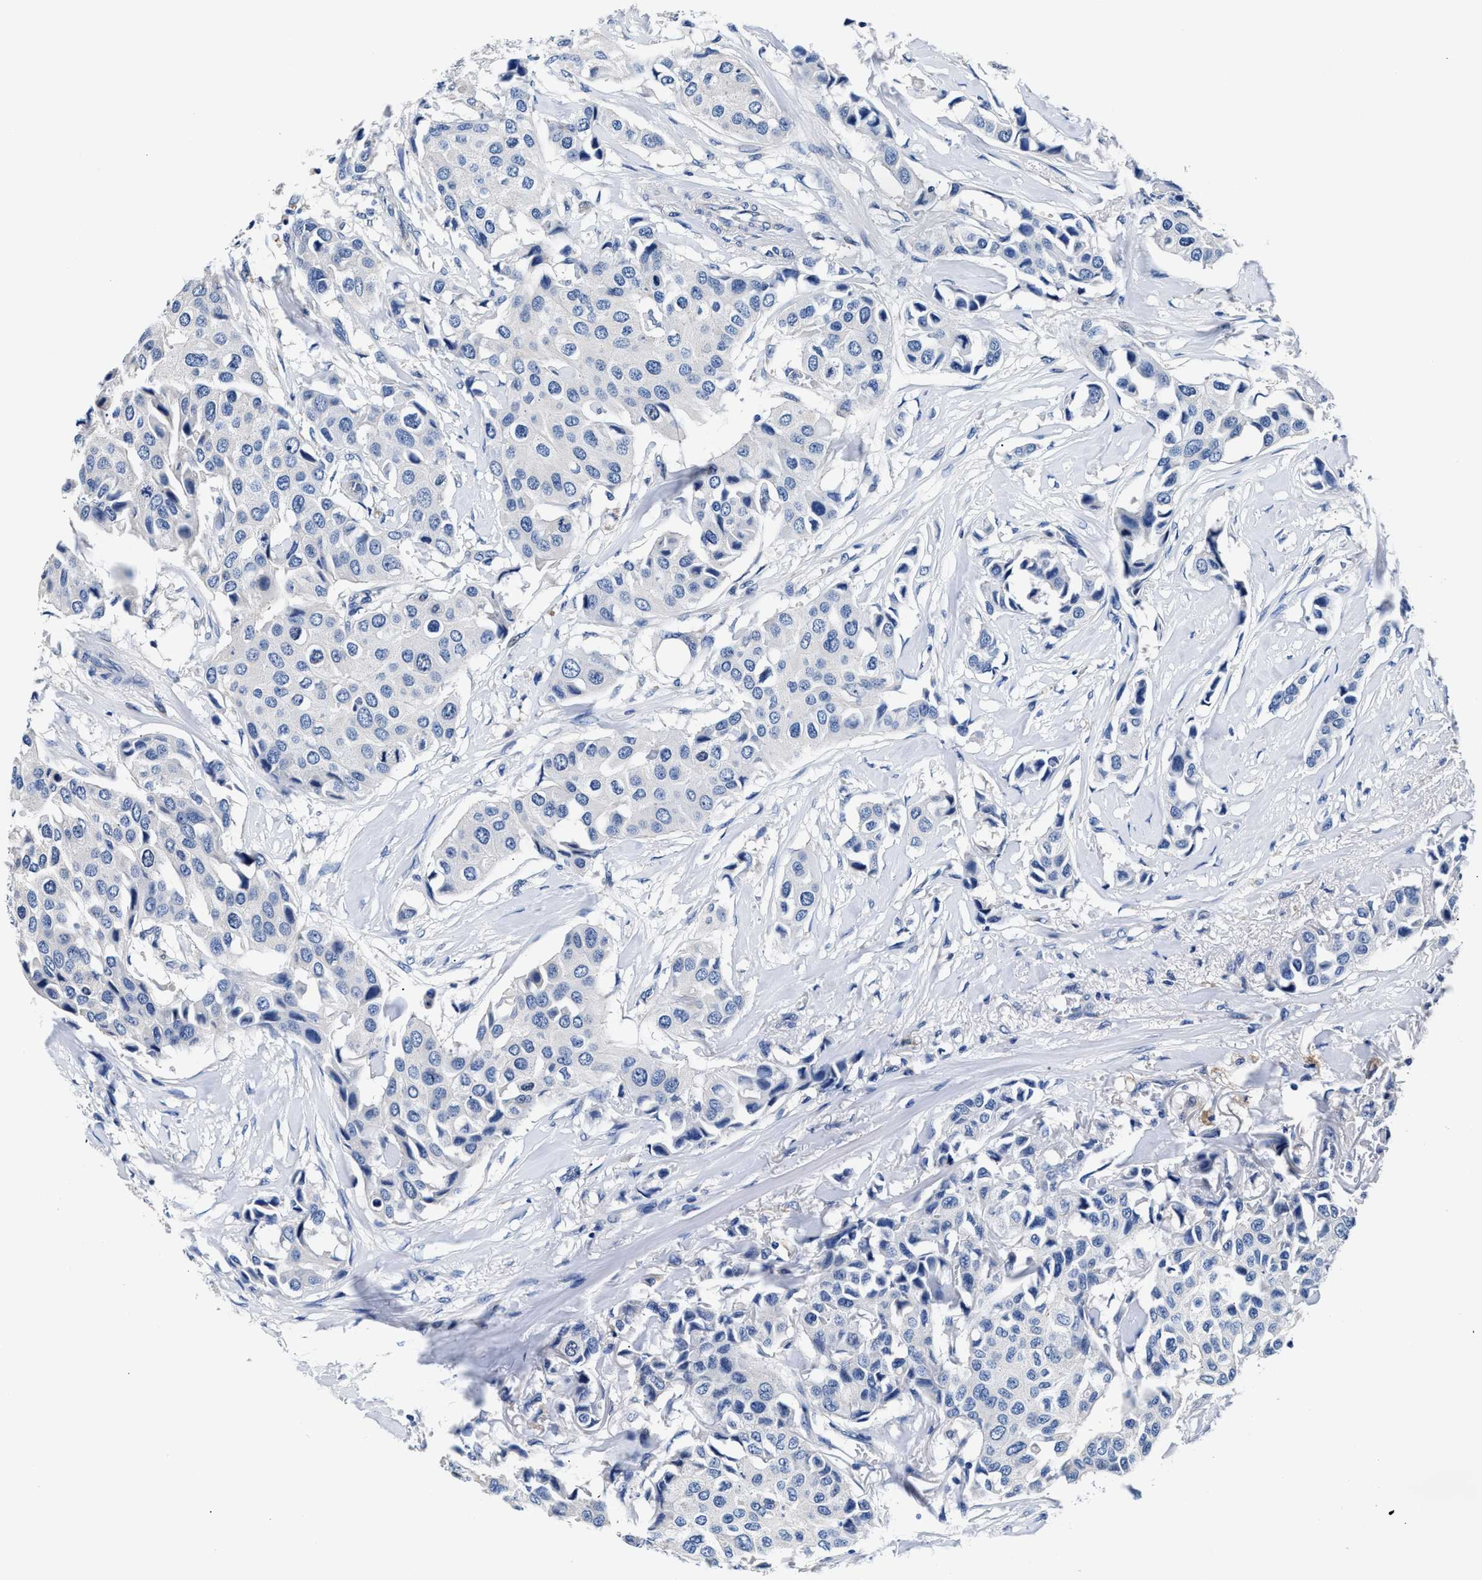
{"staining": {"intensity": "negative", "quantity": "none", "location": "none"}, "tissue": "breast cancer", "cell_type": "Tumor cells", "image_type": "cancer", "snomed": [{"axis": "morphology", "description": "Duct carcinoma"}, {"axis": "topography", "description": "Breast"}], "caption": "Immunohistochemistry (IHC) micrograph of breast cancer (invasive ductal carcinoma) stained for a protein (brown), which demonstrates no expression in tumor cells. (Immunohistochemistry (IHC), brightfield microscopy, high magnification).", "gene": "GSTM1", "patient": {"sex": "female", "age": 80}}